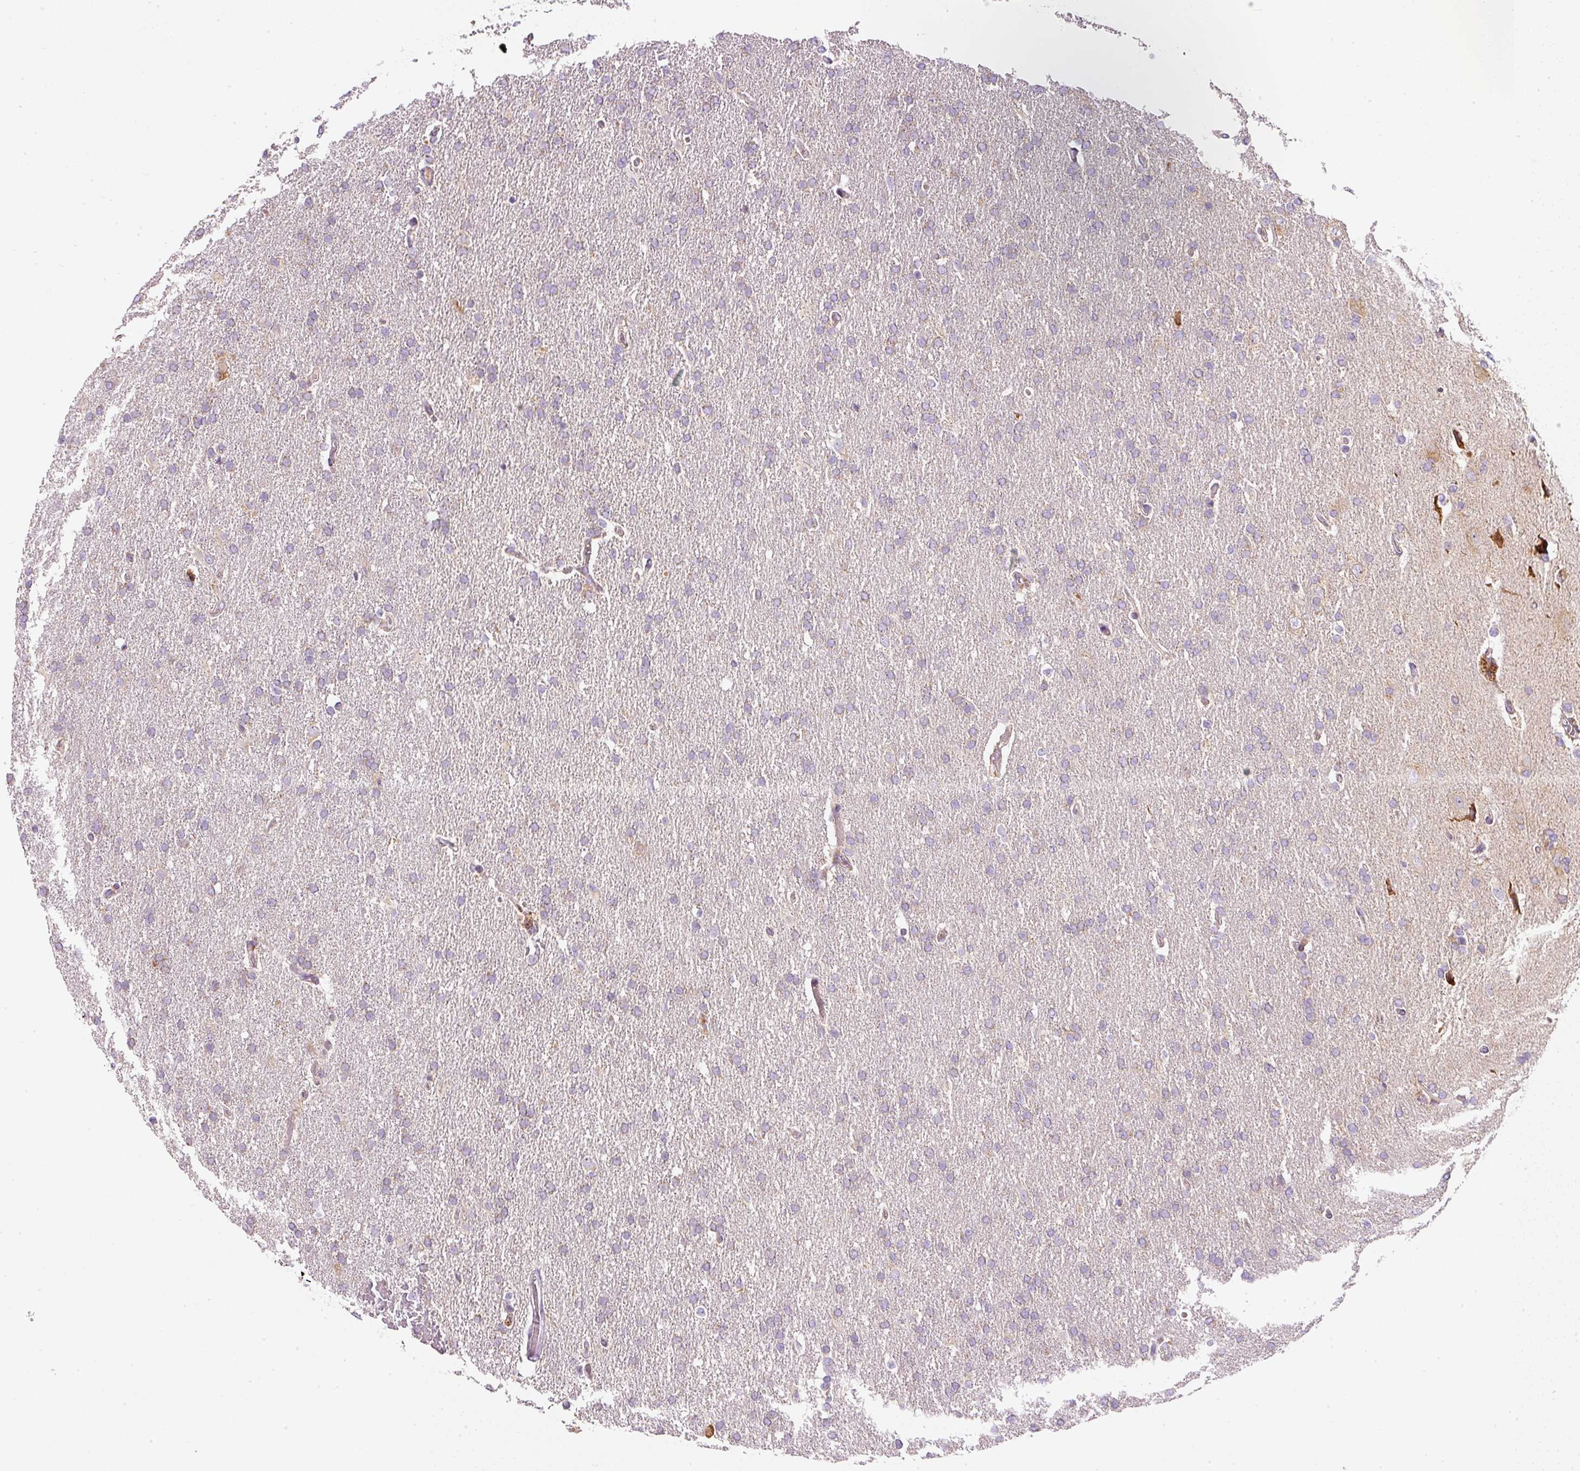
{"staining": {"intensity": "negative", "quantity": "none", "location": "none"}, "tissue": "glioma", "cell_type": "Tumor cells", "image_type": "cancer", "snomed": [{"axis": "morphology", "description": "Glioma, malignant, High grade"}, {"axis": "topography", "description": "Brain"}], "caption": "Tumor cells are negative for protein expression in human glioma.", "gene": "MORN4", "patient": {"sex": "male", "age": 72}}